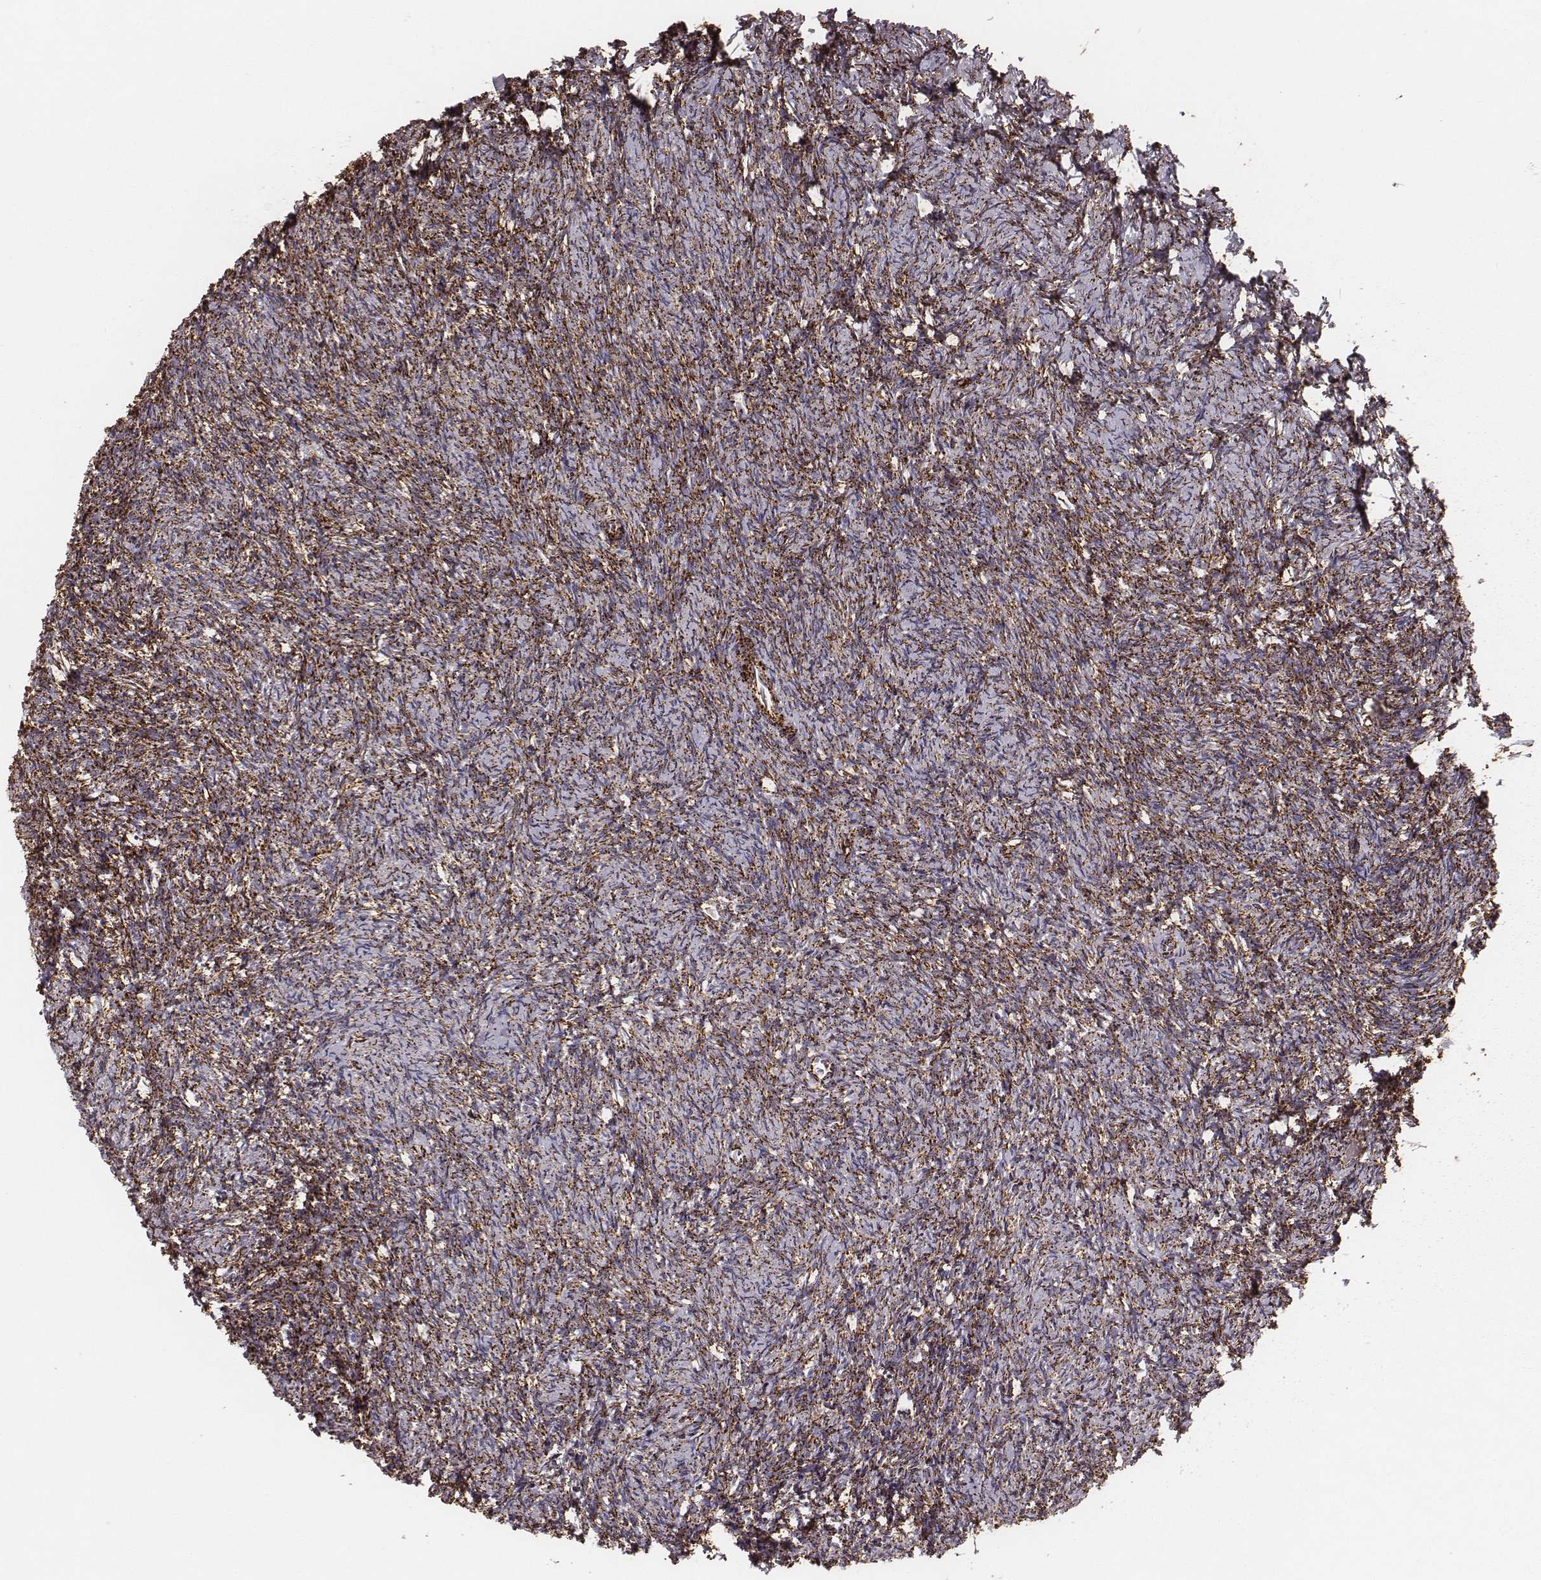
{"staining": {"intensity": "strong", "quantity": ">75%", "location": "cytoplasmic/membranous"}, "tissue": "ovary", "cell_type": "Ovarian stroma cells", "image_type": "normal", "snomed": [{"axis": "morphology", "description": "Normal tissue, NOS"}, {"axis": "topography", "description": "Ovary"}], "caption": "Brown immunohistochemical staining in normal ovary reveals strong cytoplasmic/membranous expression in about >75% of ovarian stroma cells.", "gene": "TUFM", "patient": {"sex": "female", "age": 39}}